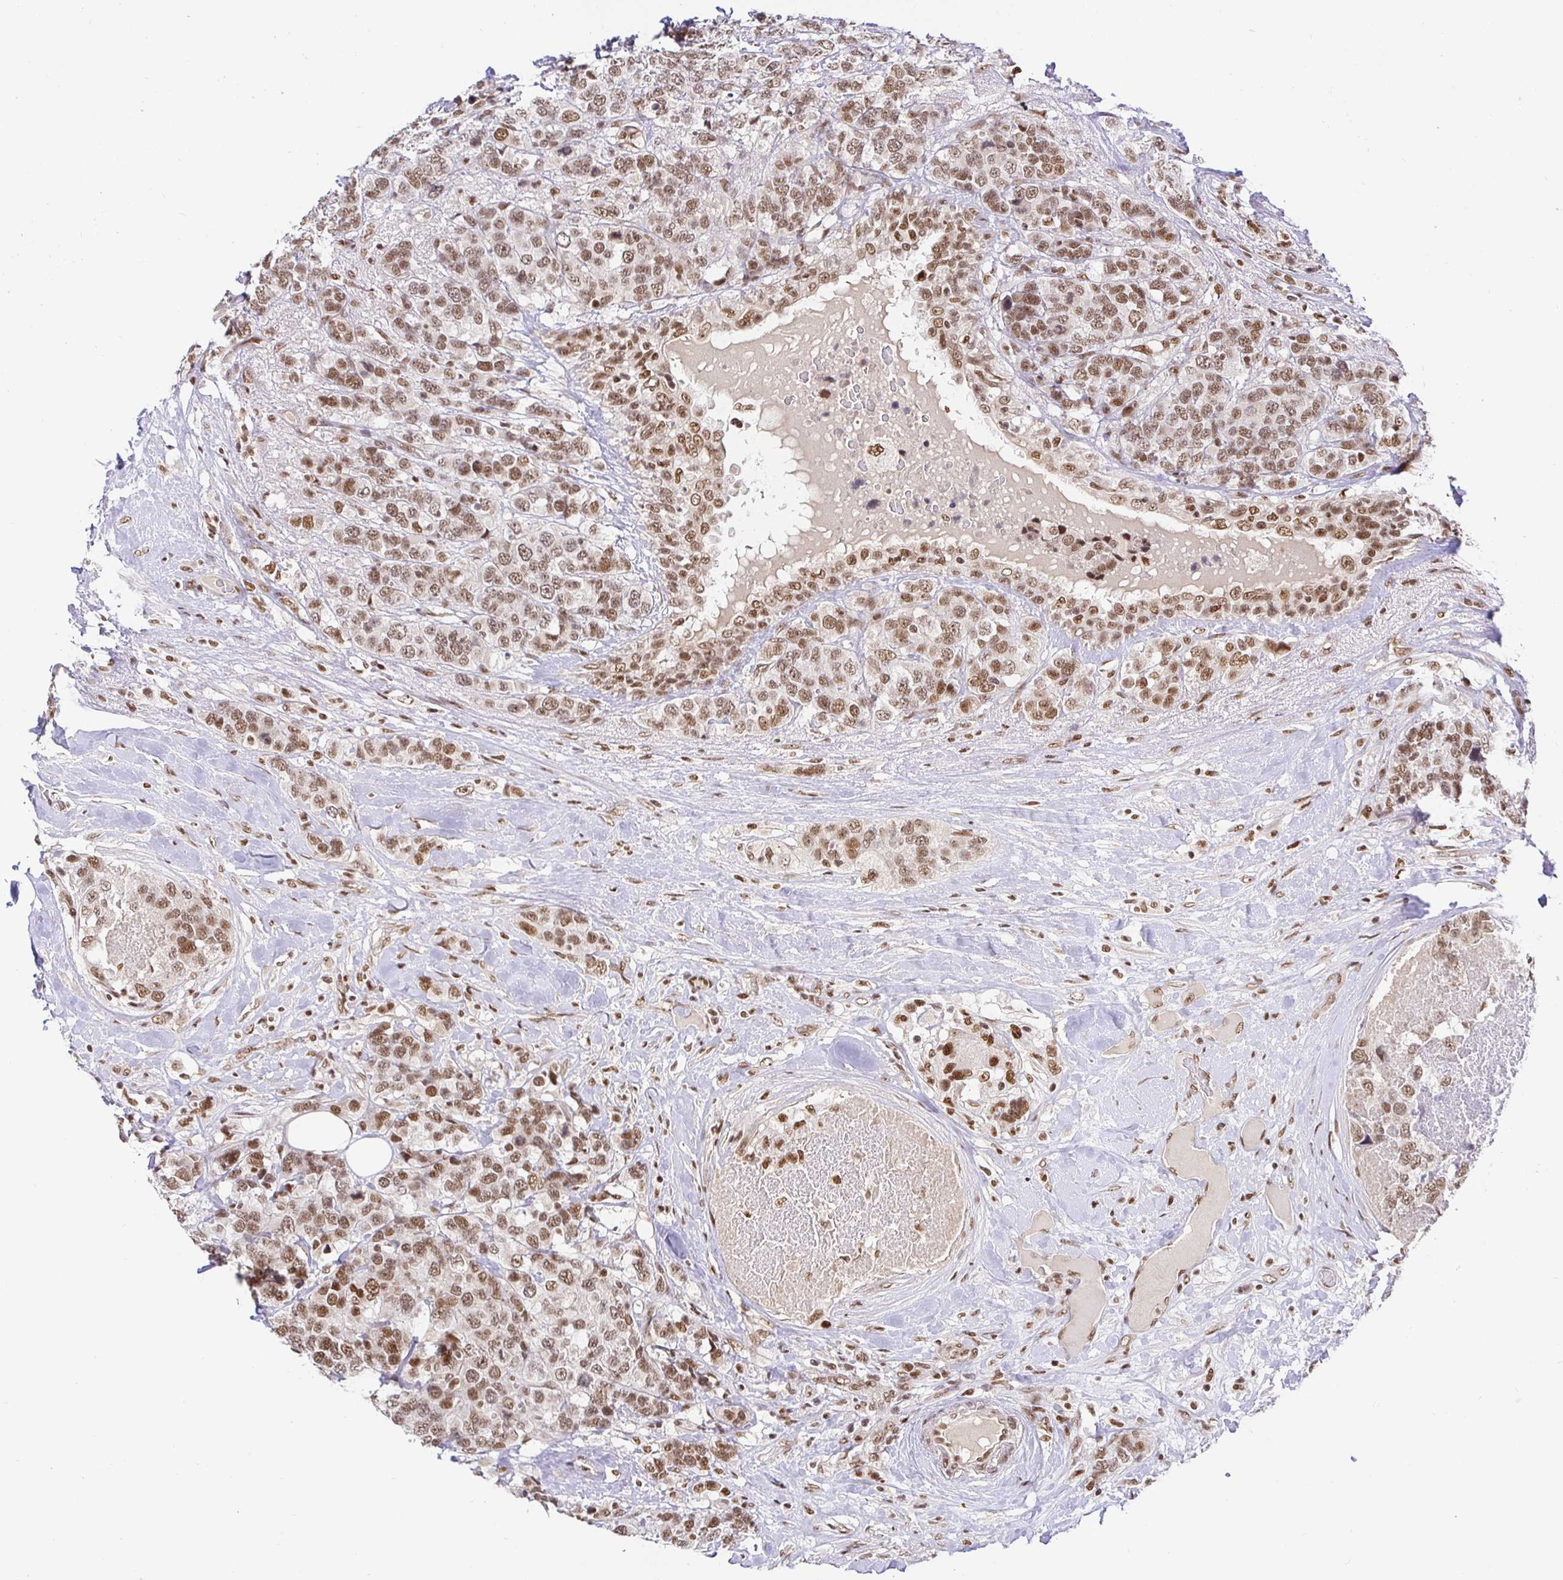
{"staining": {"intensity": "moderate", "quantity": ">75%", "location": "nuclear"}, "tissue": "breast cancer", "cell_type": "Tumor cells", "image_type": "cancer", "snomed": [{"axis": "morphology", "description": "Lobular carcinoma"}, {"axis": "topography", "description": "Breast"}], "caption": "Human breast cancer stained with a protein marker shows moderate staining in tumor cells.", "gene": "USF1", "patient": {"sex": "female", "age": 59}}